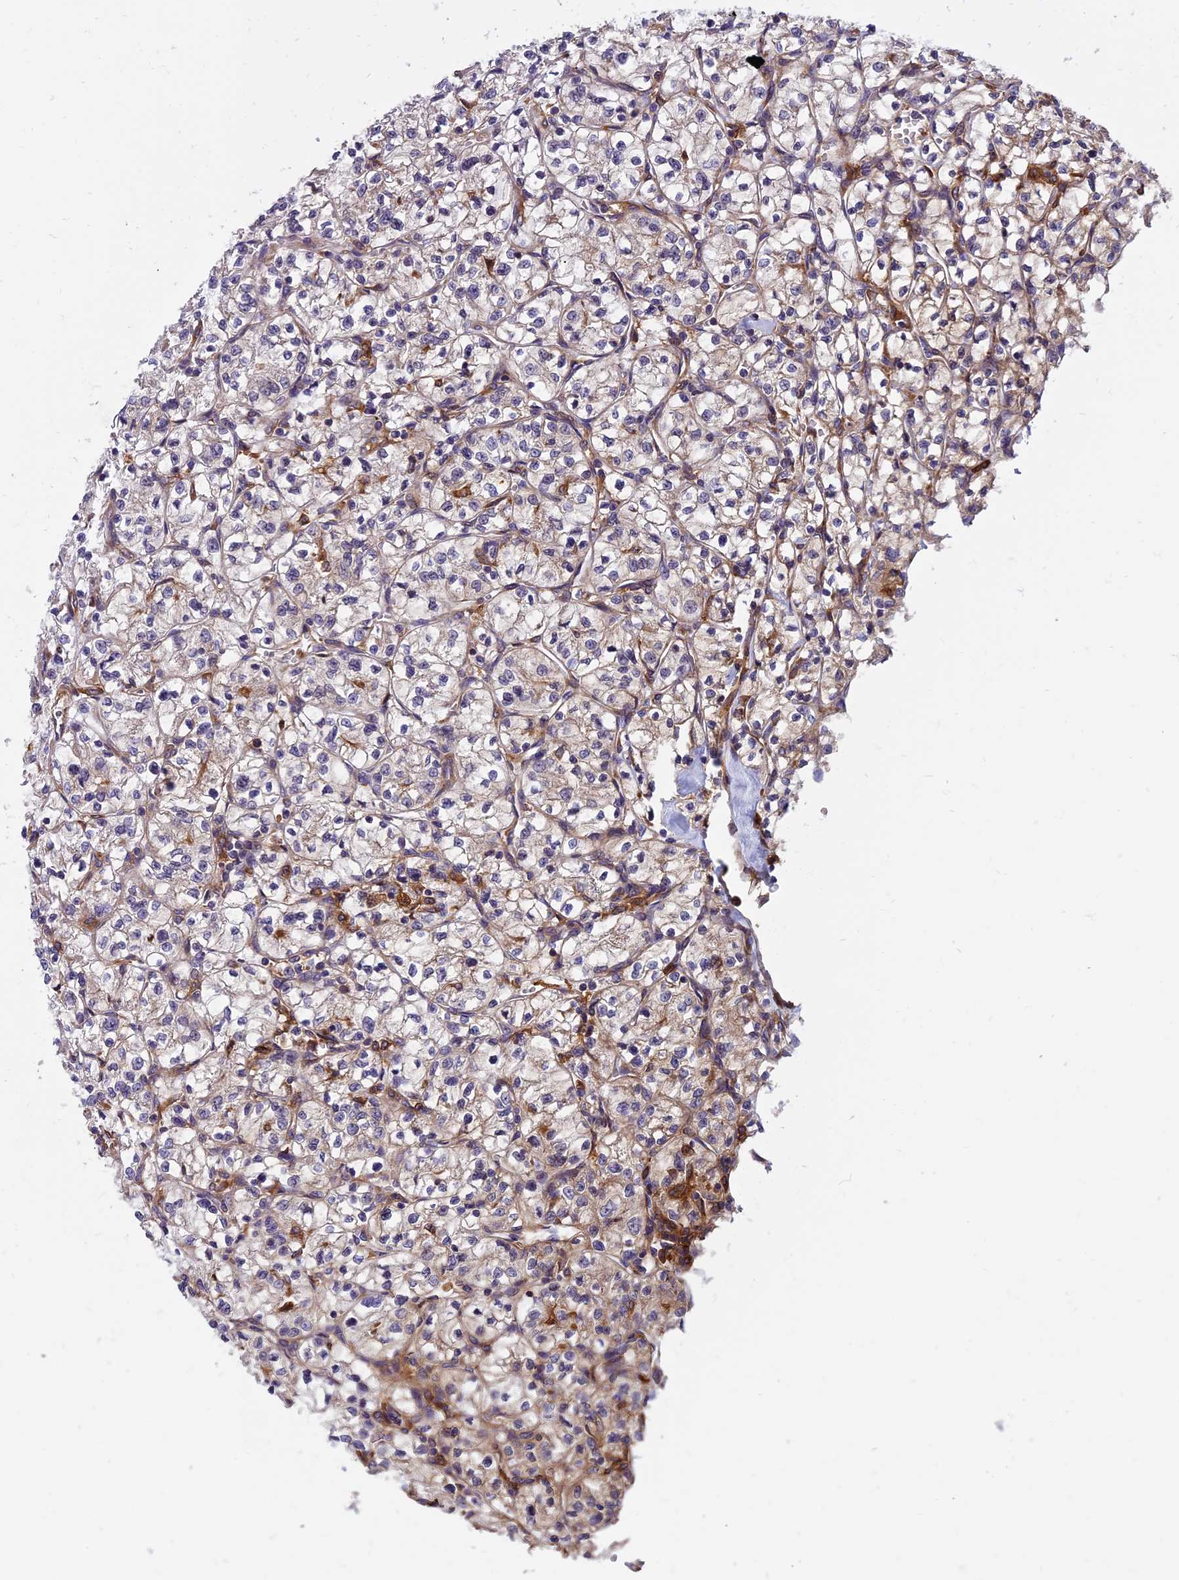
{"staining": {"intensity": "weak", "quantity": "25%-75%", "location": "cytoplasmic/membranous"}, "tissue": "renal cancer", "cell_type": "Tumor cells", "image_type": "cancer", "snomed": [{"axis": "morphology", "description": "Adenocarcinoma, NOS"}, {"axis": "topography", "description": "Kidney"}], "caption": "This histopathology image demonstrates immunohistochemistry staining of human adenocarcinoma (renal), with low weak cytoplasmic/membranous expression in approximately 25%-75% of tumor cells.", "gene": "EHBP1L1", "patient": {"sex": "female", "age": 64}}